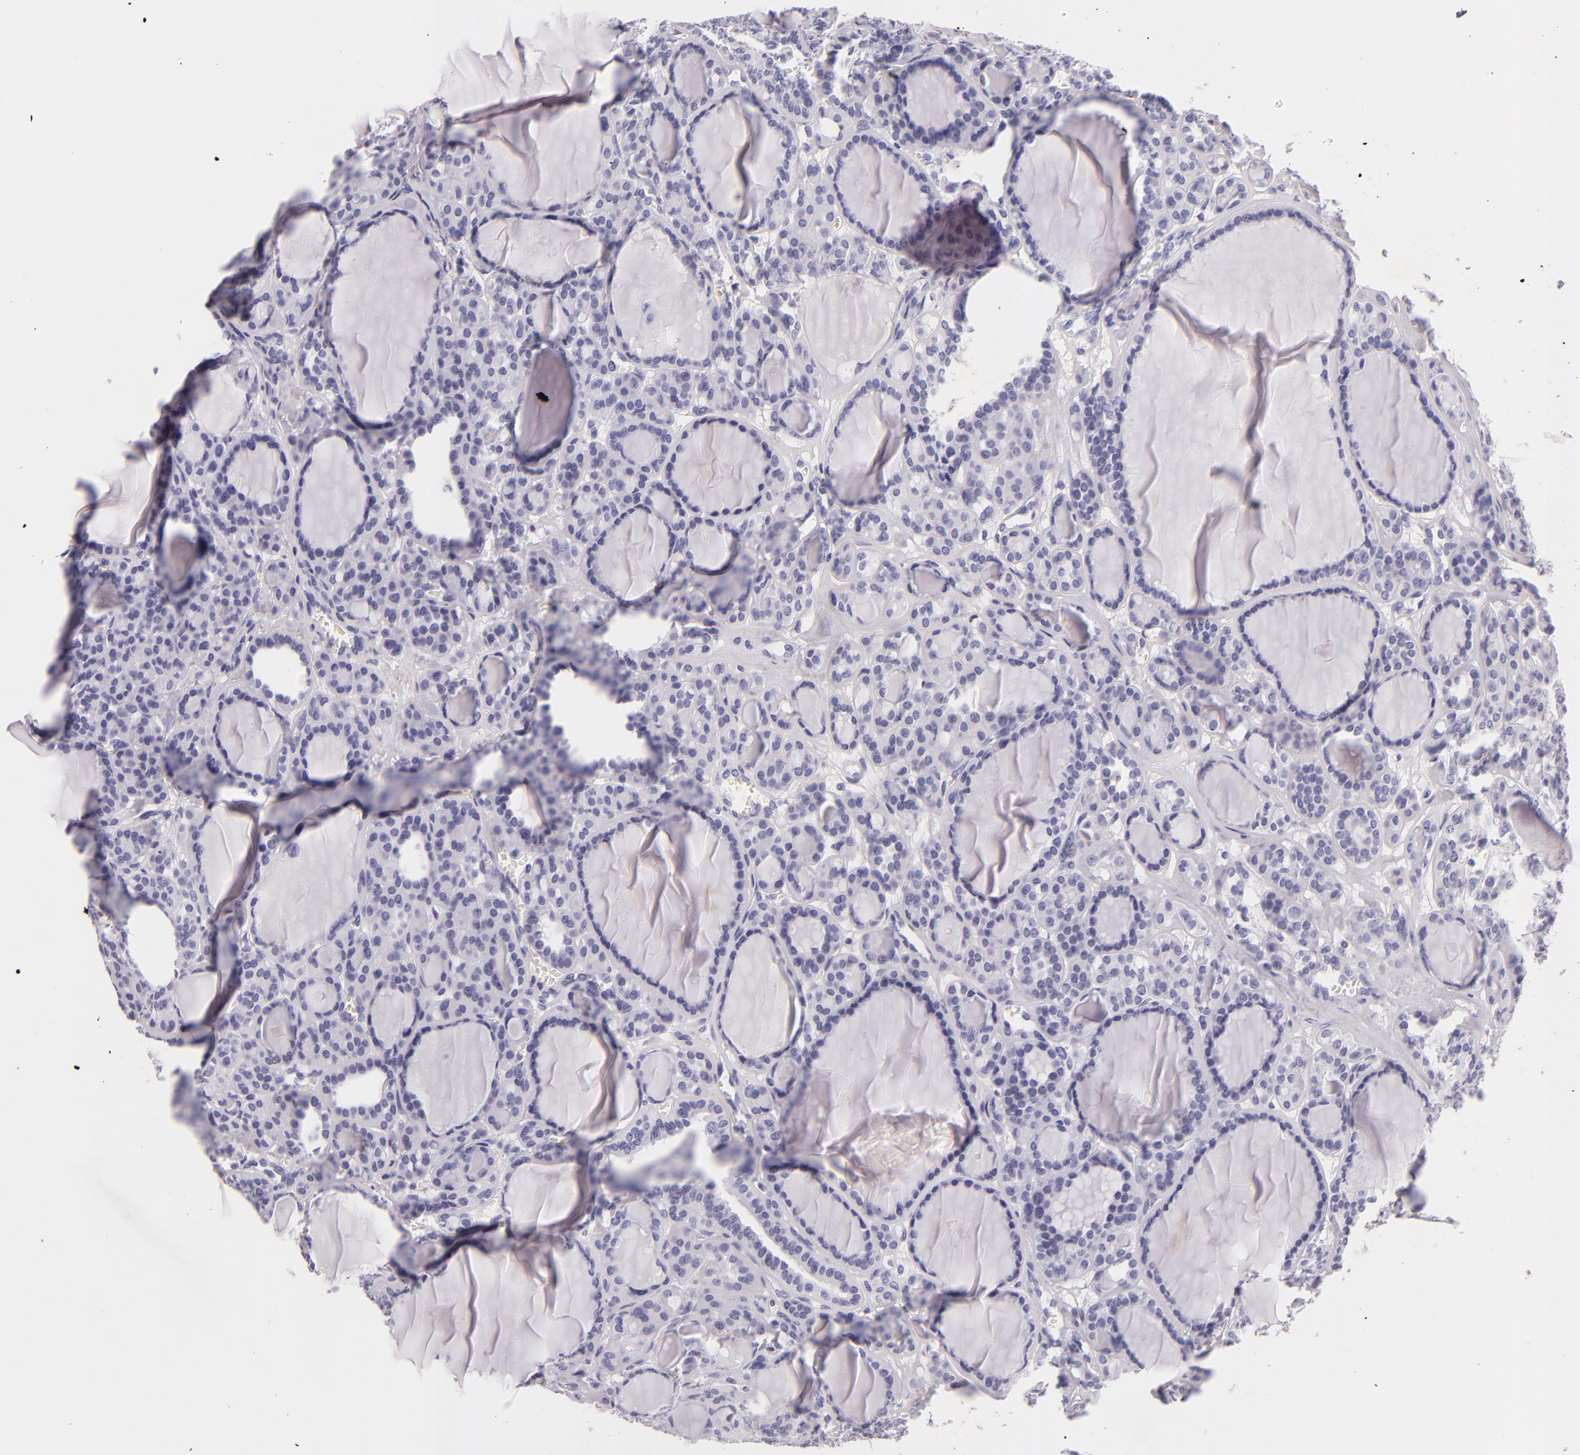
{"staining": {"intensity": "negative", "quantity": "none", "location": "none"}, "tissue": "thyroid cancer", "cell_type": "Tumor cells", "image_type": "cancer", "snomed": [{"axis": "morphology", "description": "Follicular adenoma carcinoma, NOS"}, {"axis": "topography", "description": "Thyroid gland"}], "caption": "The histopathology image shows no staining of tumor cells in thyroid cancer. (DAB immunohistochemistry, high magnification).", "gene": "DLG4", "patient": {"sex": "female", "age": 71}}